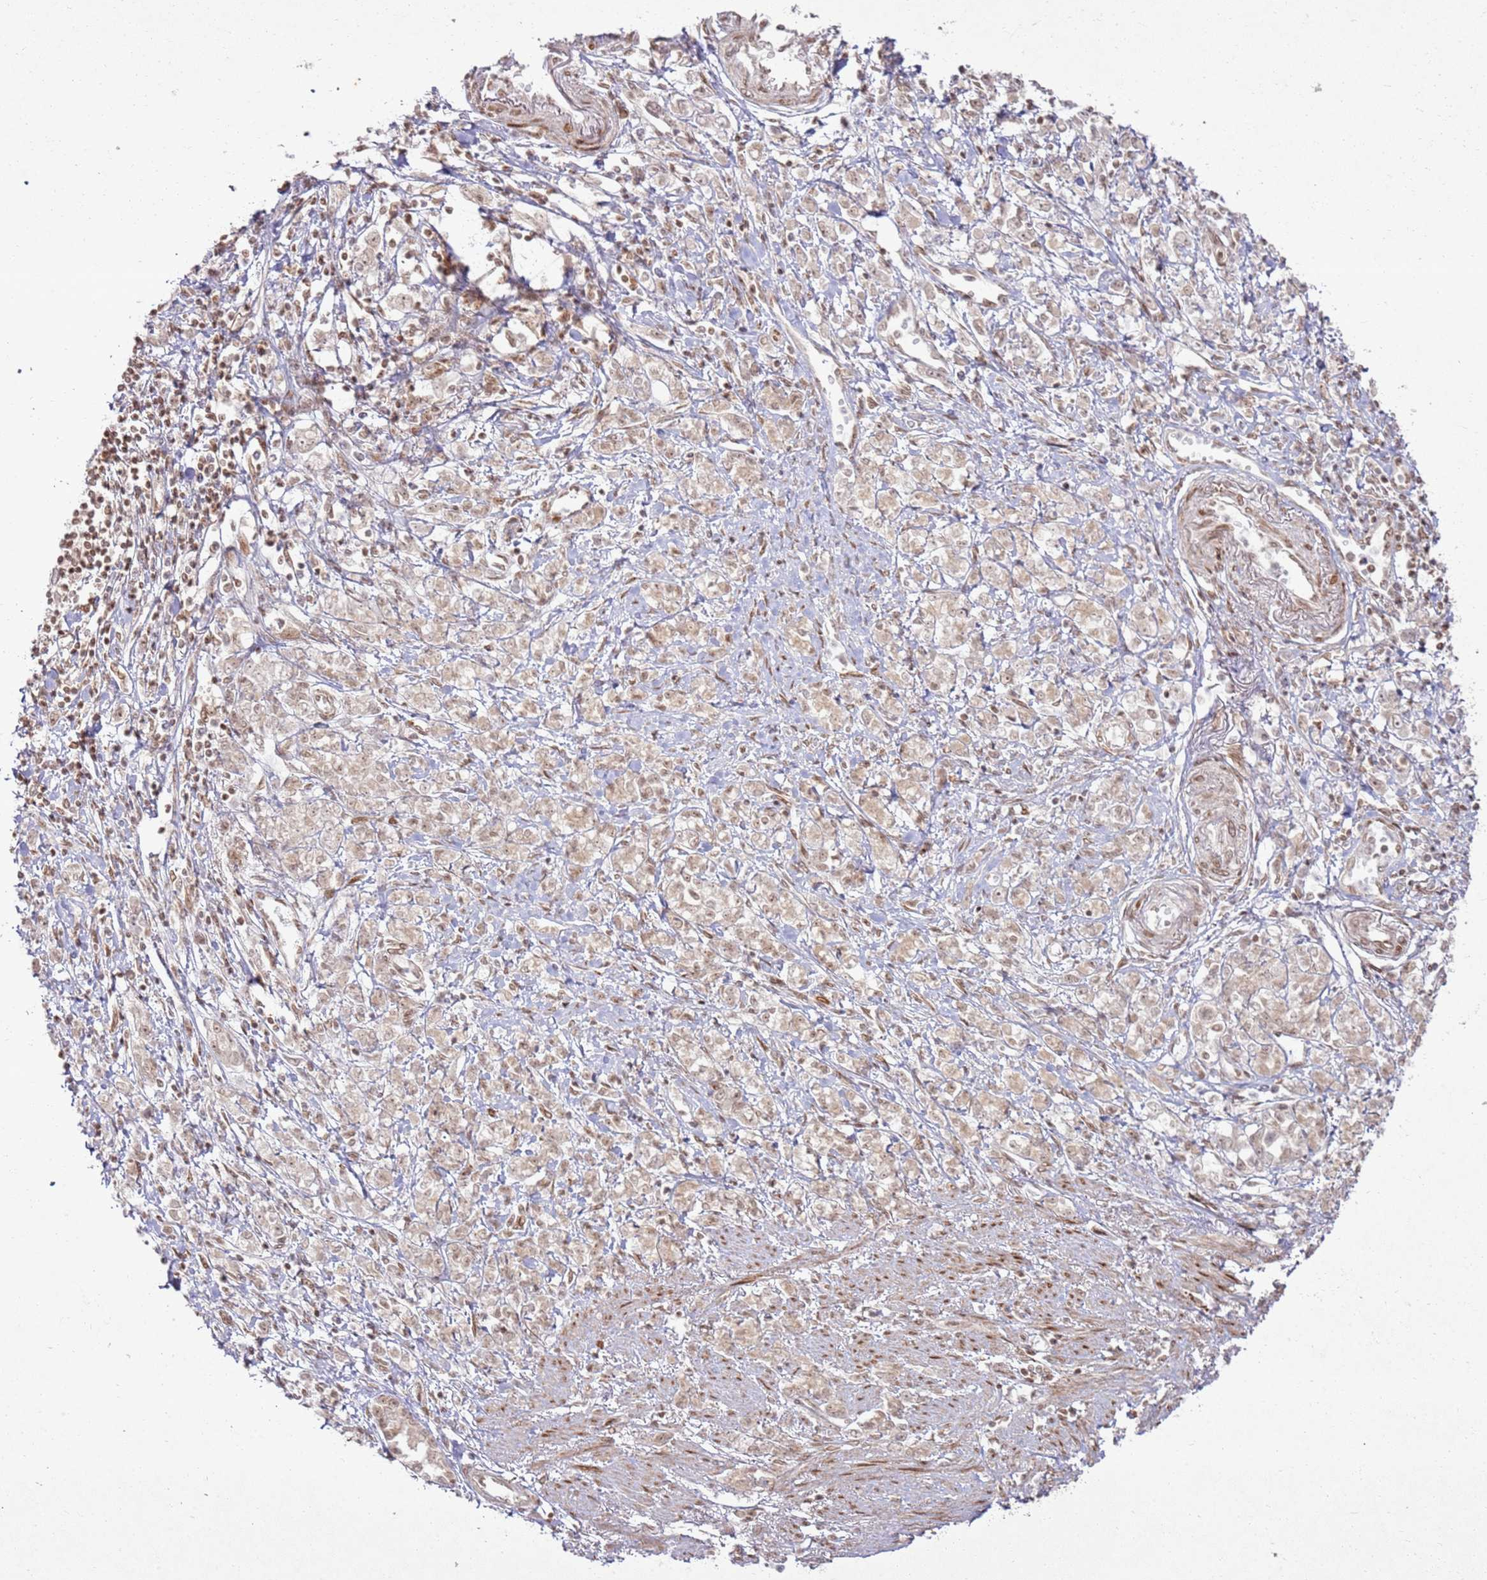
{"staining": {"intensity": "weak", "quantity": "<25%", "location": "nuclear"}, "tissue": "stomach cancer", "cell_type": "Tumor cells", "image_type": "cancer", "snomed": [{"axis": "morphology", "description": "Adenocarcinoma, NOS"}, {"axis": "topography", "description": "Stomach"}], "caption": "Protein analysis of stomach cancer exhibits no significant positivity in tumor cells.", "gene": "KLHL36", "patient": {"sex": "female", "age": 76}}